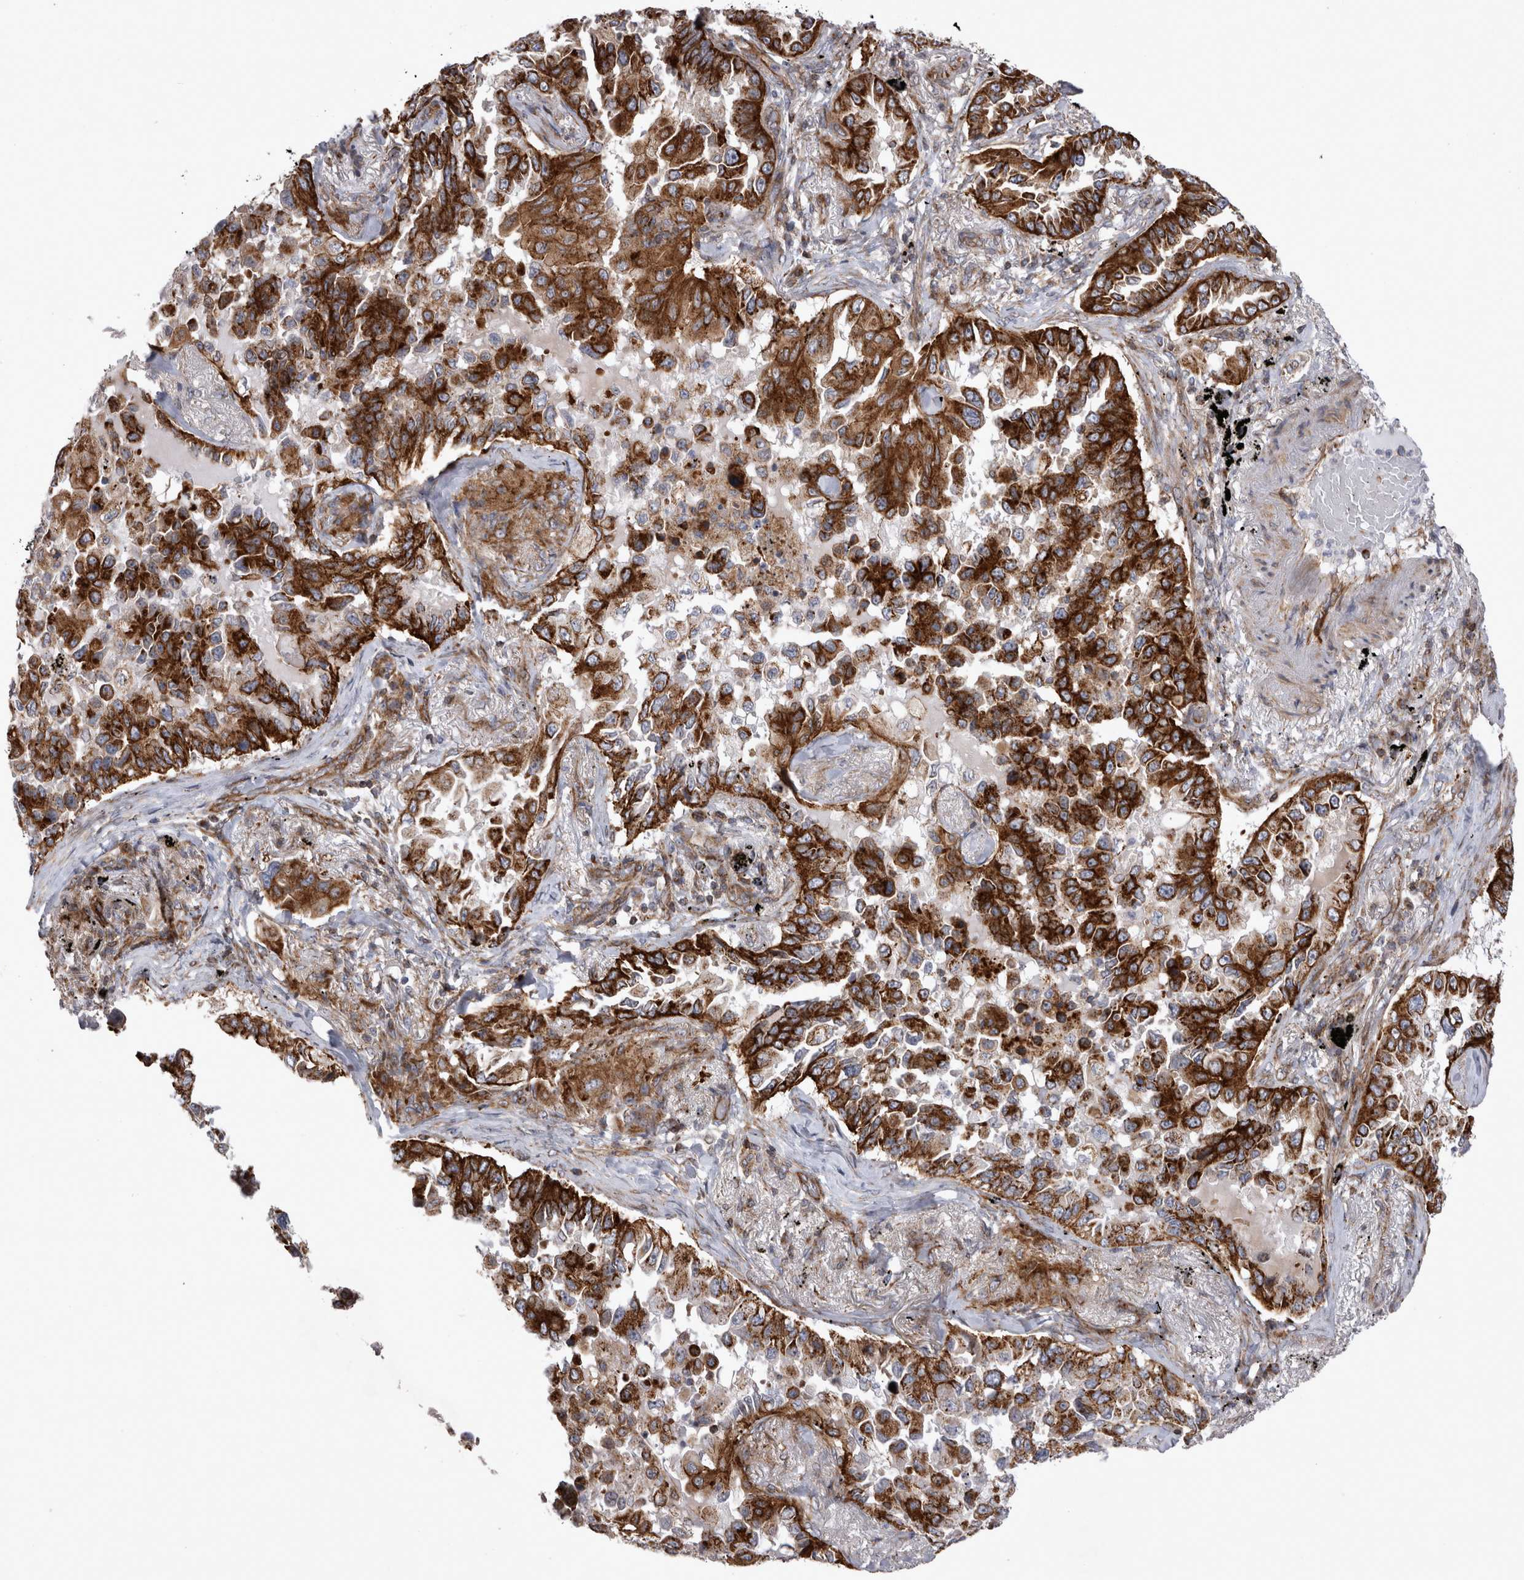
{"staining": {"intensity": "strong", "quantity": ">75%", "location": "cytoplasmic/membranous"}, "tissue": "lung cancer", "cell_type": "Tumor cells", "image_type": "cancer", "snomed": [{"axis": "morphology", "description": "Adenocarcinoma, NOS"}, {"axis": "topography", "description": "Lung"}], "caption": "This is a histology image of immunohistochemistry staining of lung cancer, which shows strong expression in the cytoplasmic/membranous of tumor cells.", "gene": "TSPOAP1", "patient": {"sex": "female", "age": 67}}